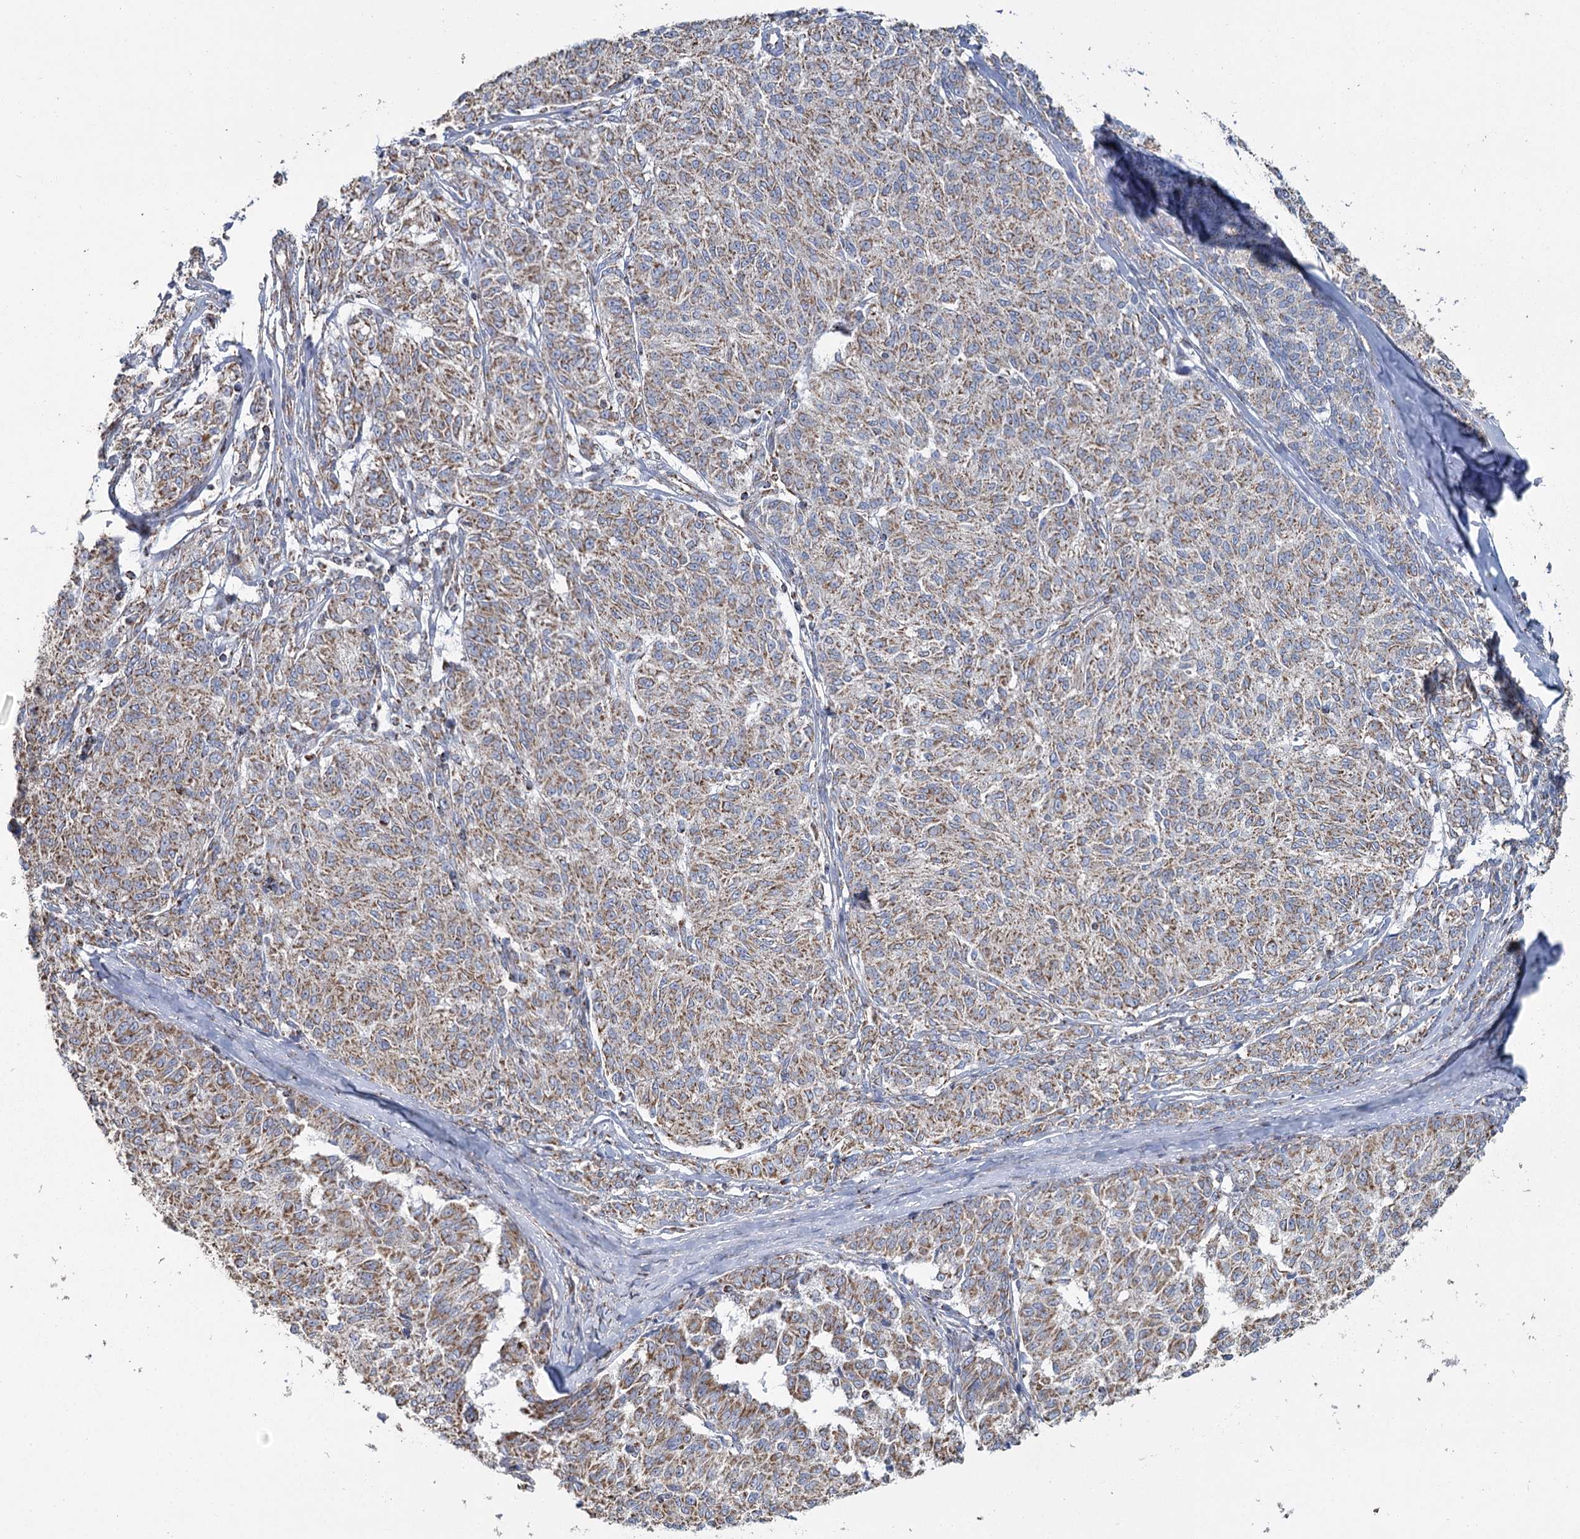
{"staining": {"intensity": "weak", "quantity": ">75%", "location": "cytoplasmic/membranous"}, "tissue": "melanoma", "cell_type": "Tumor cells", "image_type": "cancer", "snomed": [{"axis": "morphology", "description": "Malignant melanoma, NOS"}, {"axis": "topography", "description": "Skin"}], "caption": "Protein analysis of melanoma tissue reveals weak cytoplasmic/membranous expression in about >75% of tumor cells.", "gene": "MRPL44", "patient": {"sex": "female", "age": 72}}